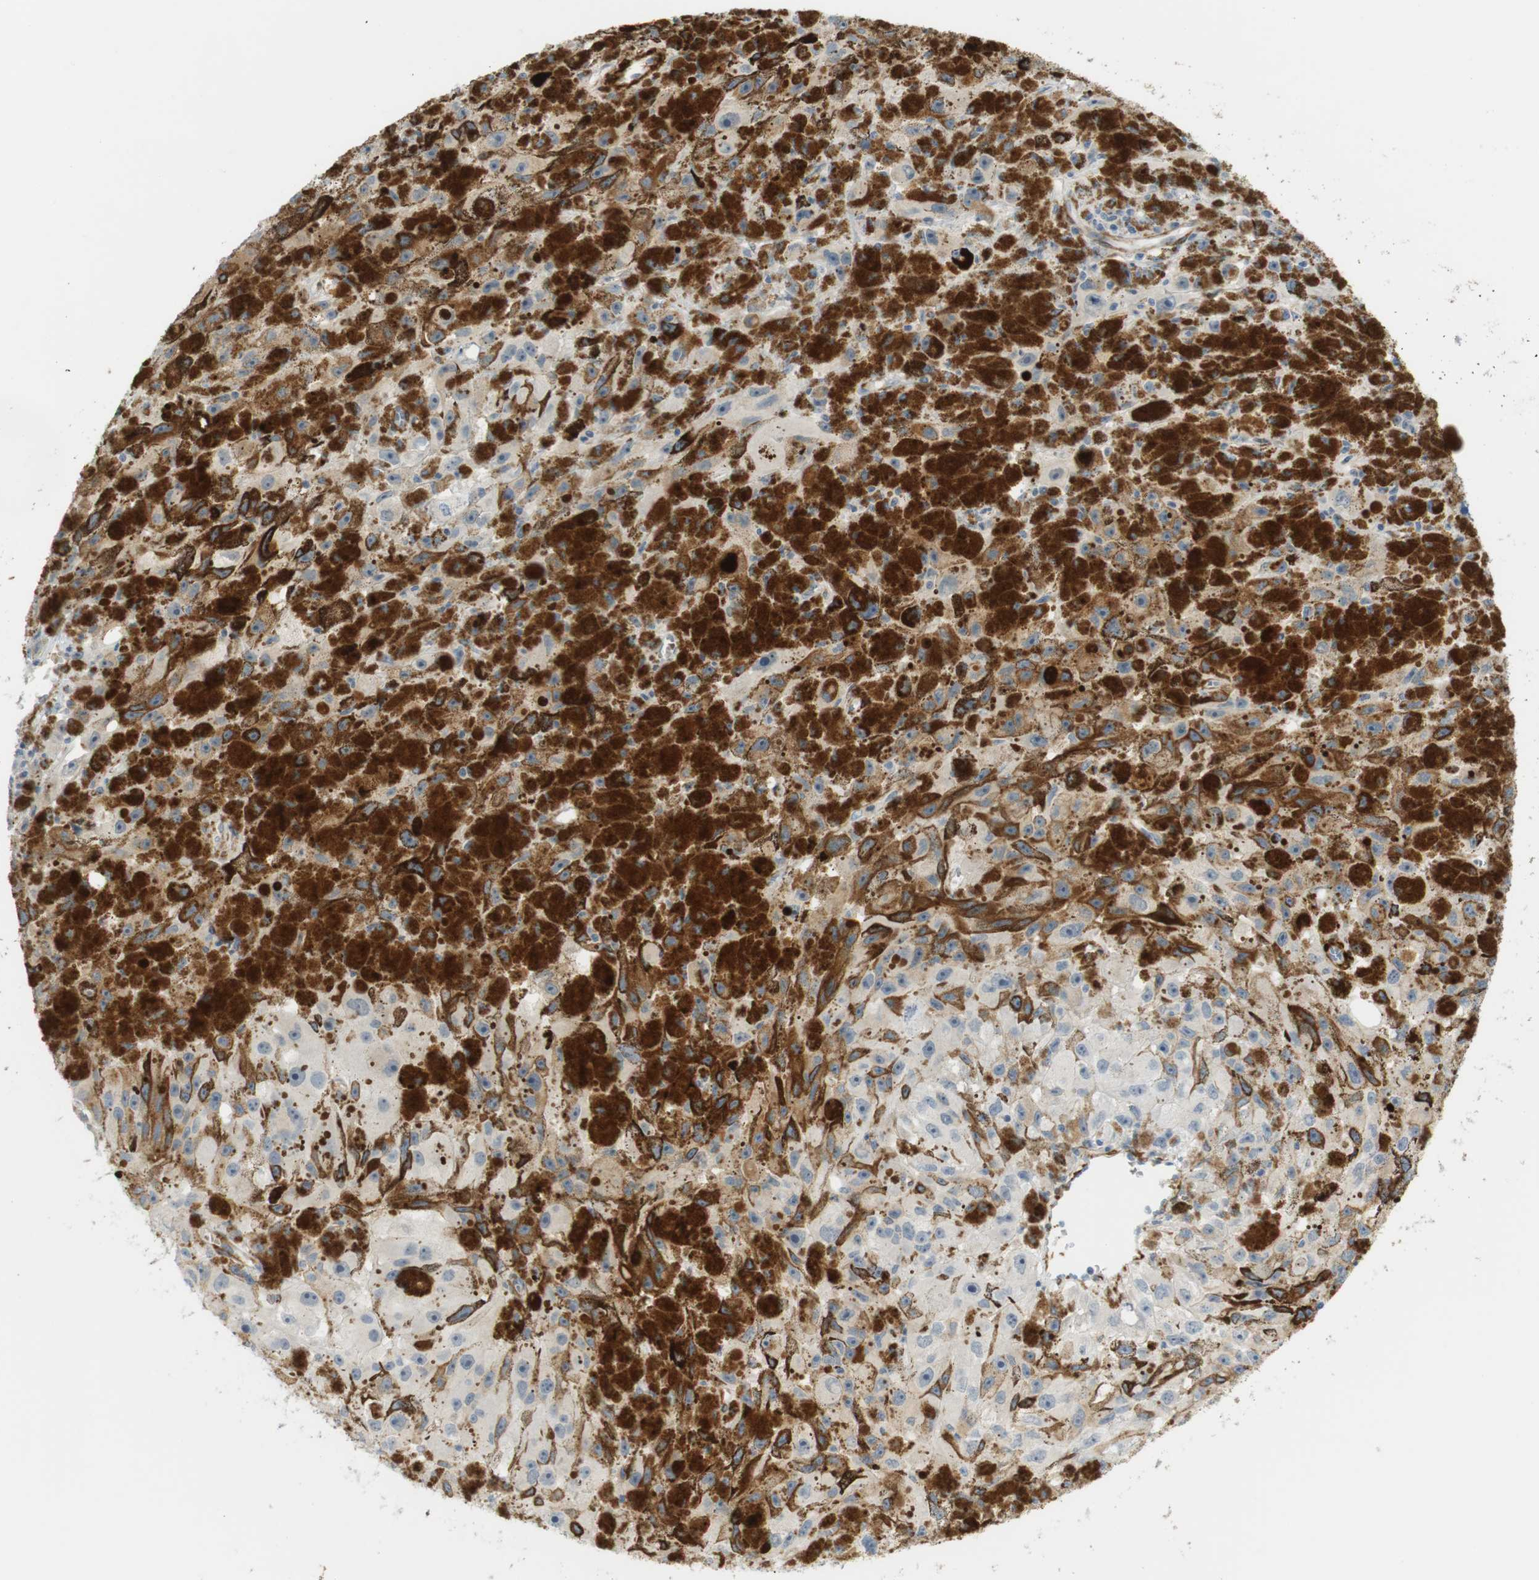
{"staining": {"intensity": "negative", "quantity": "none", "location": "none"}, "tissue": "melanoma", "cell_type": "Tumor cells", "image_type": "cancer", "snomed": [{"axis": "morphology", "description": "Malignant melanoma, NOS"}, {"axis": "topography", "description": "Skin"}], "caption": "There is no significant expression in tumor cells of melanoma. (DAB (3,3'-diaminobenzidine) IHC visualized using brightfield microscopy, high magnification).", "gene": "PDE3A", "patient": {"sex": "female", "age": 104}}